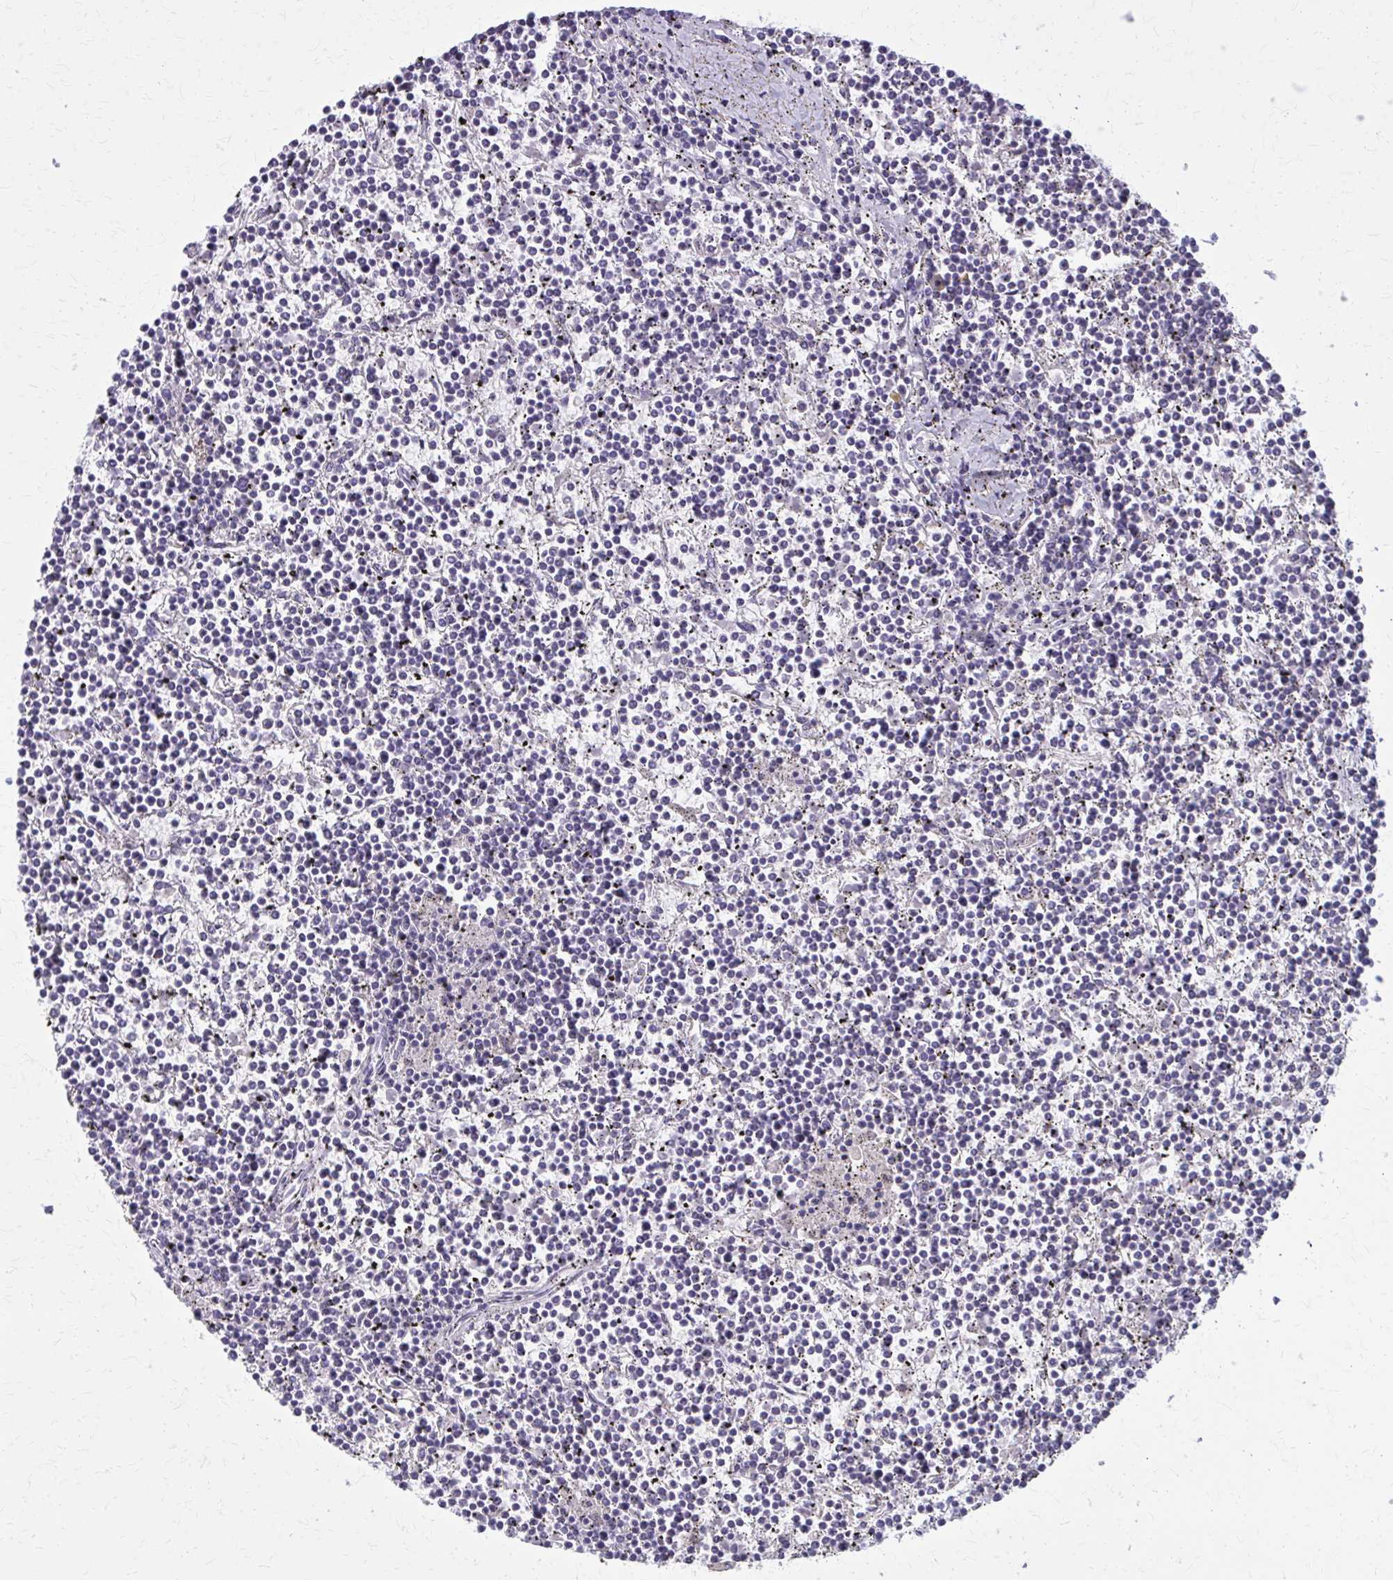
{"staining": {"intensity": "negative", "quantity": "none", "location": "none"}, "tissue": "lymphoma", "cell_type": "Tumor cells", "image_type": "cancer", "snomed": [{"axis": "morphology", "description": "Malignant lymphoma, non-Hodgkin's type, Low grade"}, {"axis": "topography", "description": "Spleen"}], "caption": "DAB (3,3'-diaminobenzidine) immunohistochemical staining of malignant lymphoma, non-Hodgkin's type (low-grade) exhibits no significant staining in tumor cells. (DAB (3,3'-diaminobenzidine) IHC visualized using brightfield microscopy, high magnification).", "gene": "OR4A47", "patient": {"sex": "female", "age": 19}}